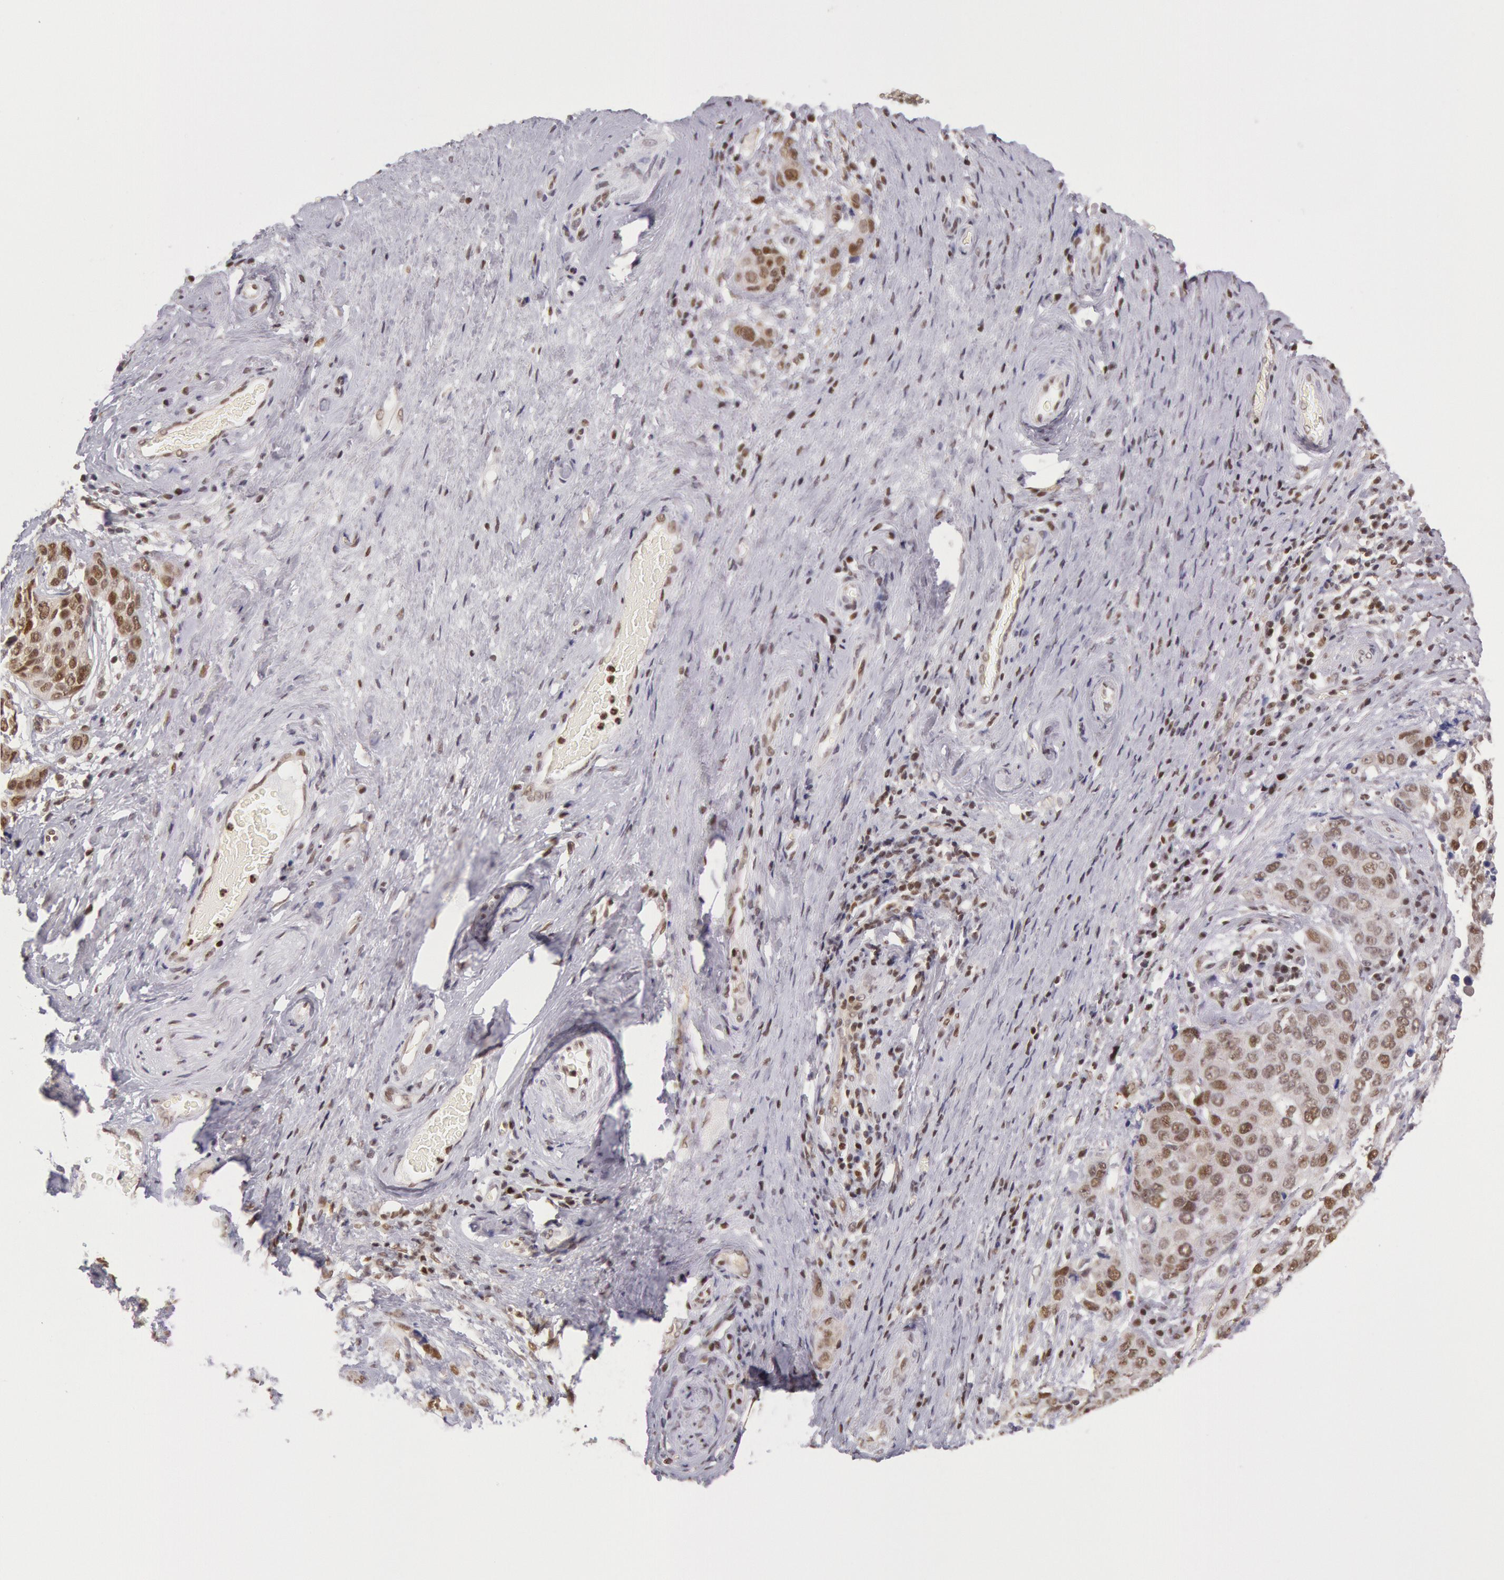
{"staining": {"intensity": "strong", "quantity": ">75%", "location": "nuclear"}, "tissue": "cervical cancer", "cell_type": "Tumor cells", "image_type": "cancer", "snomed": [{"axis": "morphology", "description": "Squamous cell carcinoma, NOS"}, {"axis": "topography", "description": "Cervix"}], "caption": "Human cervical cancer (squamous cell carcinoma) stained with a protein marker displays strong staining in tumor cells.", "gene": "ESS2", "patient": {"sex": "female", "age": 54}}